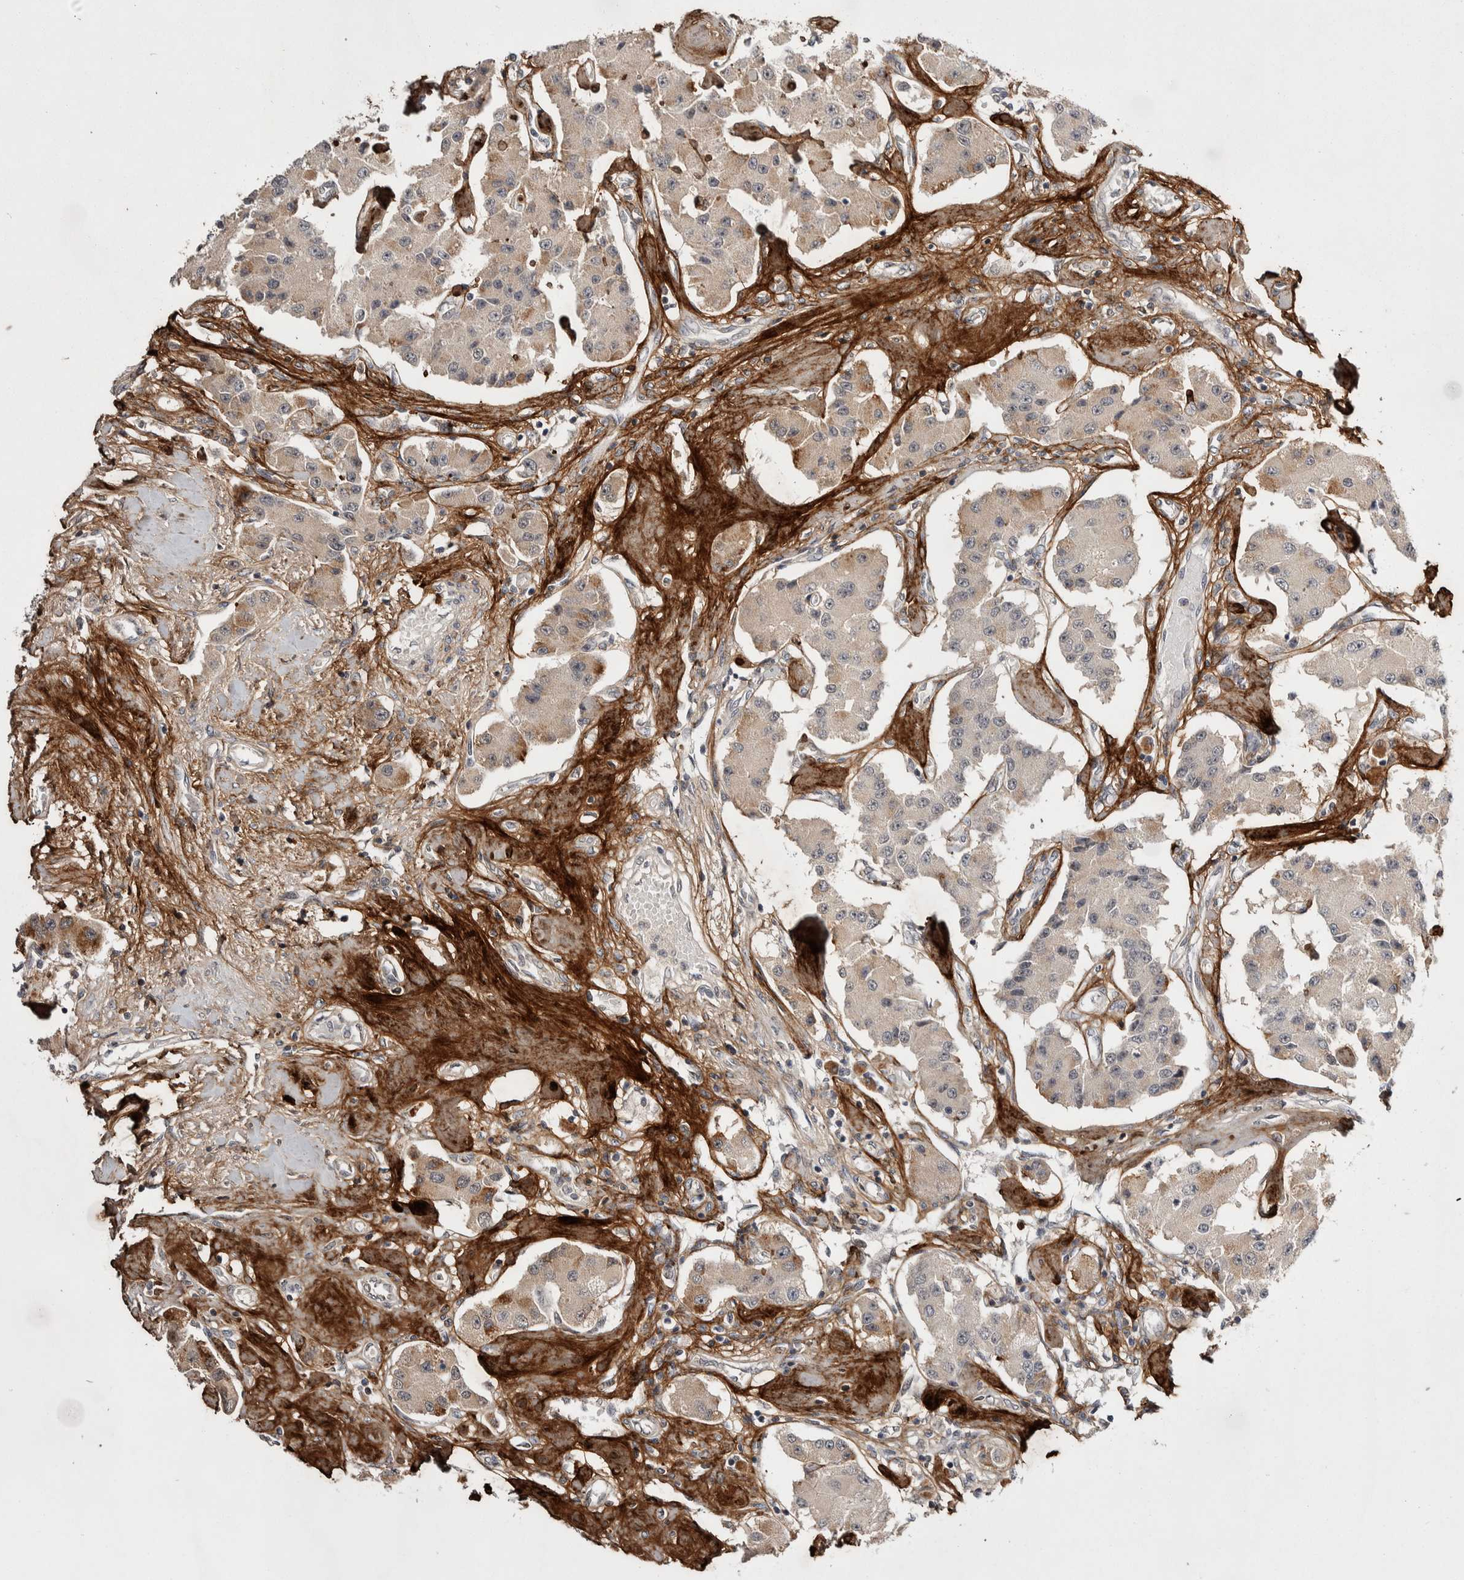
{"staining": {"intensity": "weak", "quantity": ">75%", "location": "cytoplasmic/membranous"}, "tissue": "carcinoid", "cell_type": "Tumor cells", "image_type": "cancer", "snomed": [{"axis": "morphology", "description": "Carcinoid, malignant, NOS"}, {"axis": "topography", "description": "Pancreas"}], "caption": "Tumor cells demonstrate low levels of weak cytoplasmic/membranous positivity in about >75% of cells in human carcinoid (malignant).", "gene": "ASPN", "patient": {"sex": "male", "age": 41}}